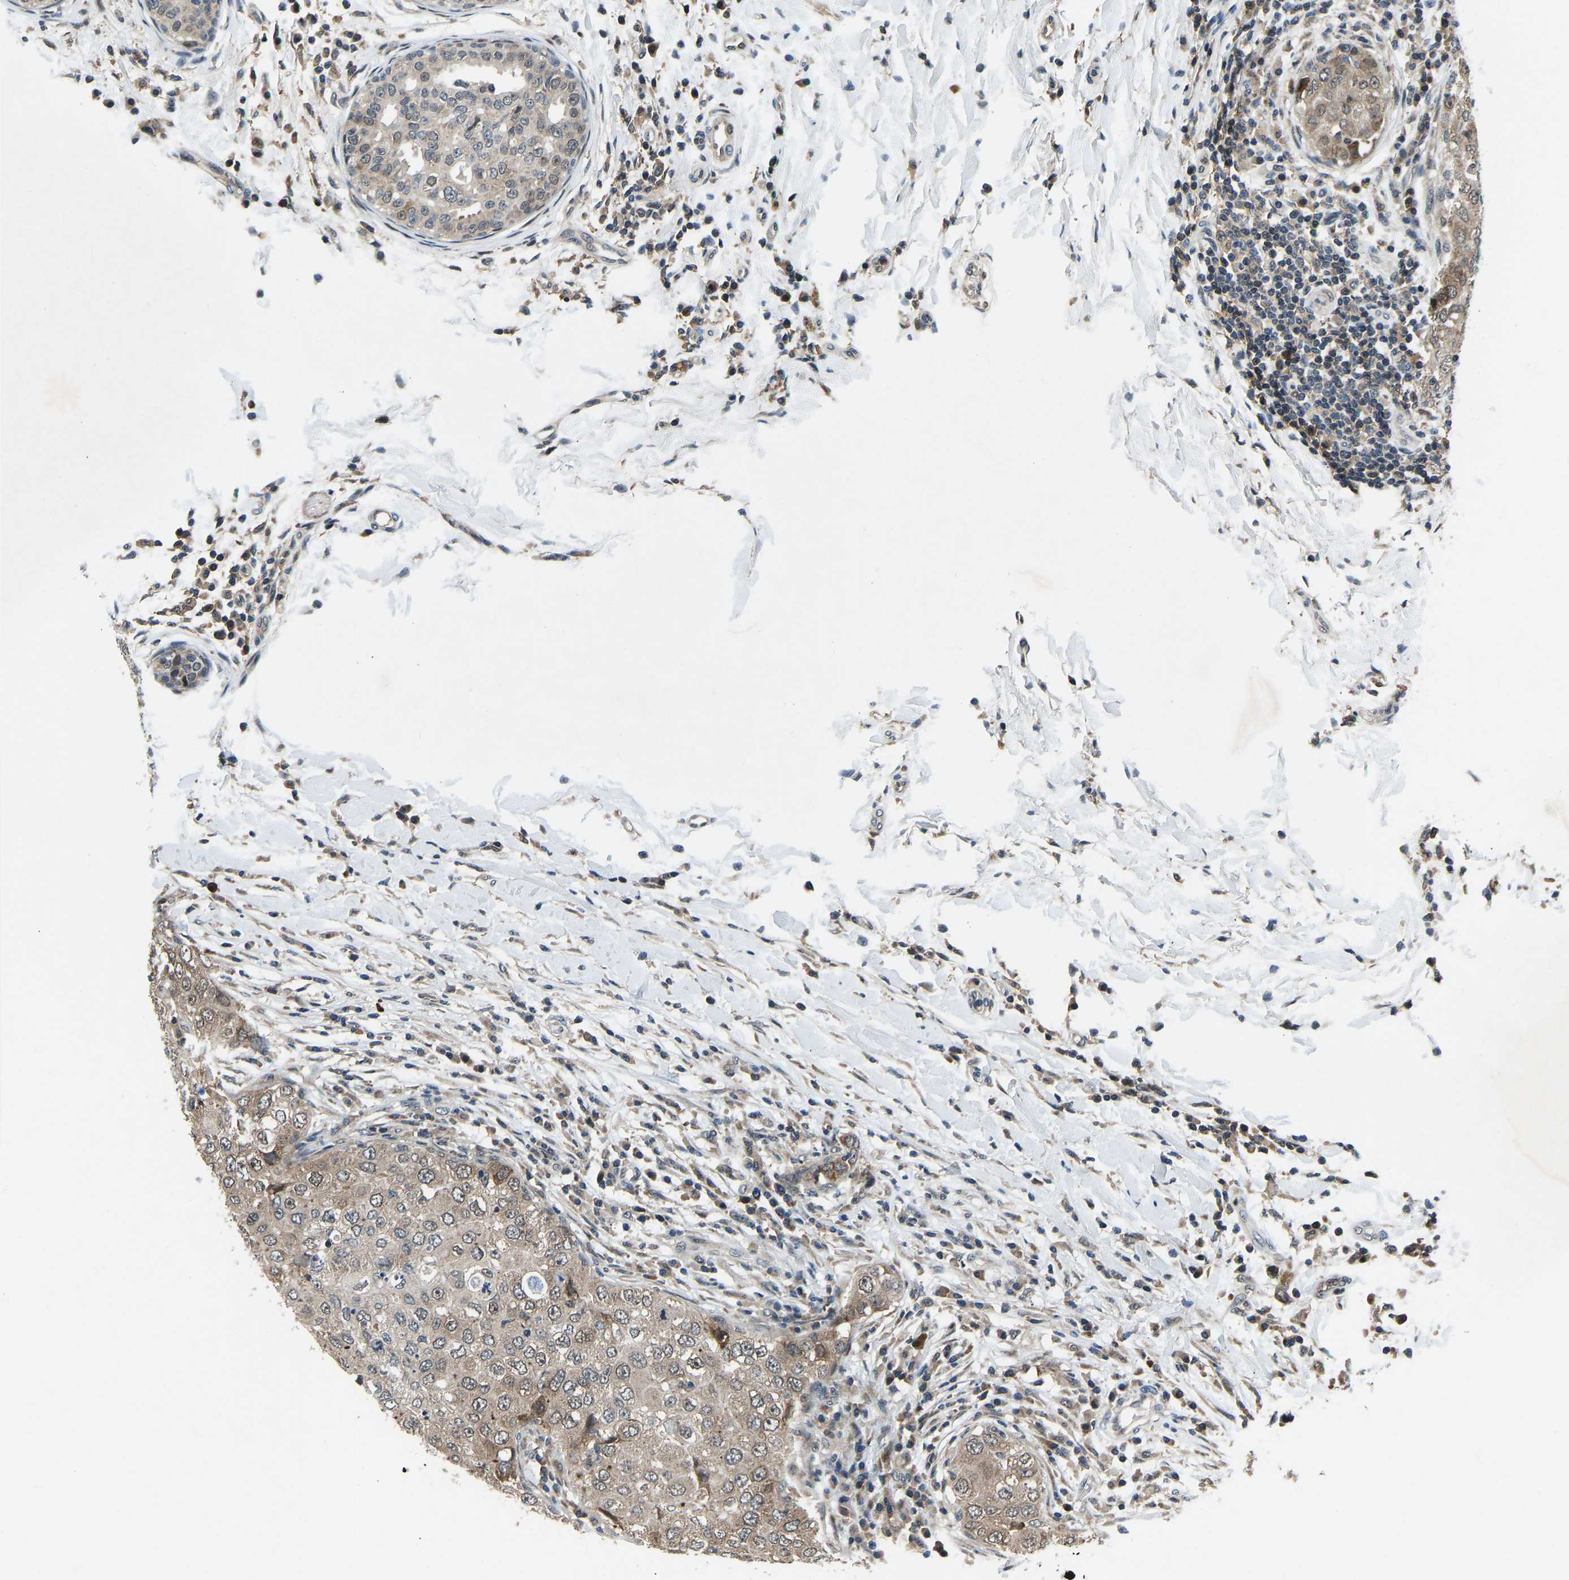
{"staining": {"intensity": "moderate", "quantity": ">75%", "location": "cytoplasmic/membranous"}, "tissue": "breast cancer", "cell_type": "Tumor cells", "image_type": "cancer", "snomed": [{"axis": "morphology", "description": "Duct carcinoma"}, {"axis": "topography", "description": "Breast"}], "caption": "An immunohistochemistry (IHC) histopathology image of neoplastic tissue is shown. Protein staining in brown labels moderate cytoplasmic/membranous positivity in infiltrating ductal carcinoma (breast) within tumor cells.", "gene": "RLIM", "patient": {"sex": "female", "age": 27}}